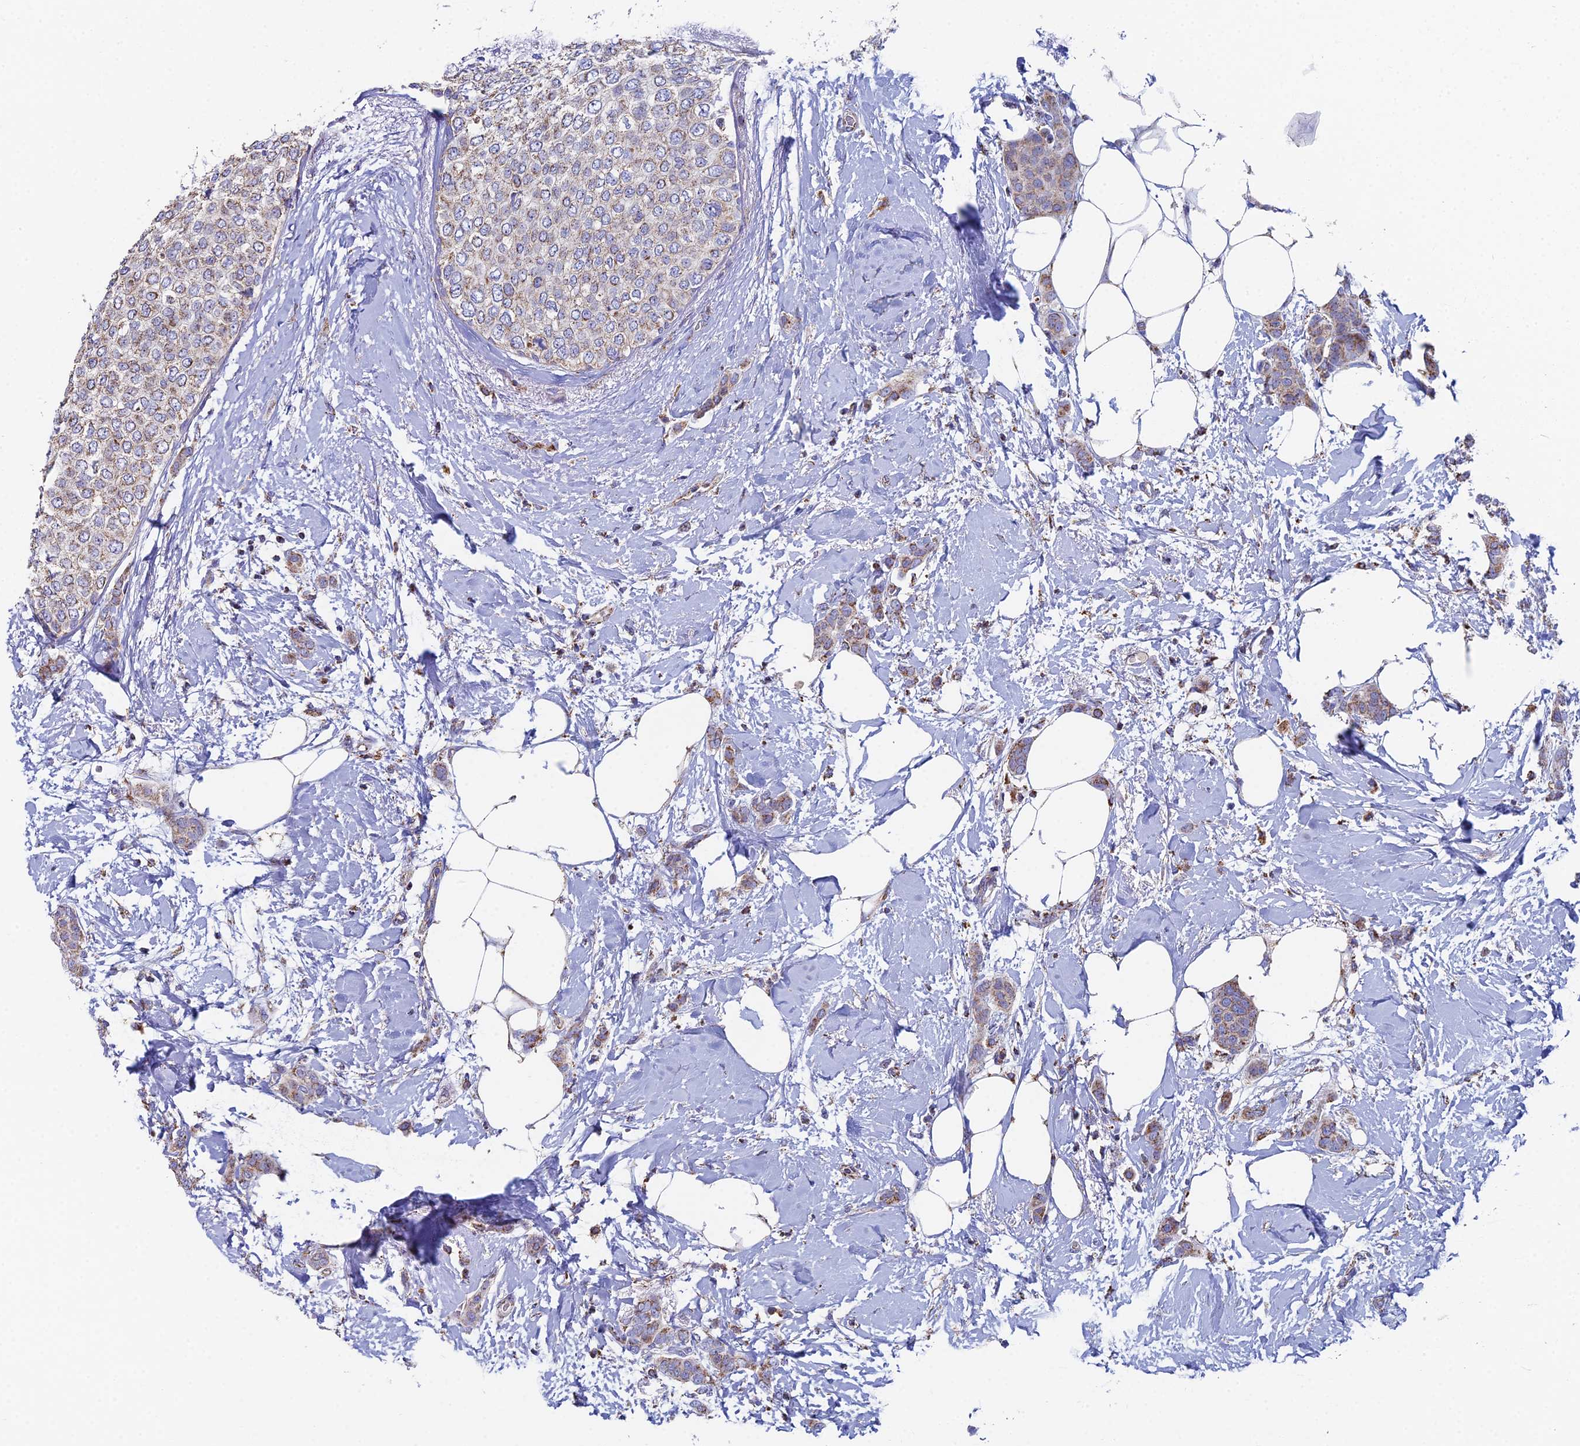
{"staining": {"intensity": "moderate", "quantity": "25%-75%", "location": "cytoplasmic/membranous"}, "tissue": "breast cancer", "cell_type": "Tumor cells", "image_type": "cancer", "snomed": [{"axis": "morphology", "description": "Duct carcinoma"}, {"axis": "topography", "description": "Breast"}], "caption": "Breast cancer (invasive ductal carcinoma) stained with IHC shows moderate cytoplasmic/membranous expression in approximately 25%-75% of tumor cells. Nuclei are stained in blue.", "gene": "SPOCK2", "patient": {"sex": "female", "age": 72}}